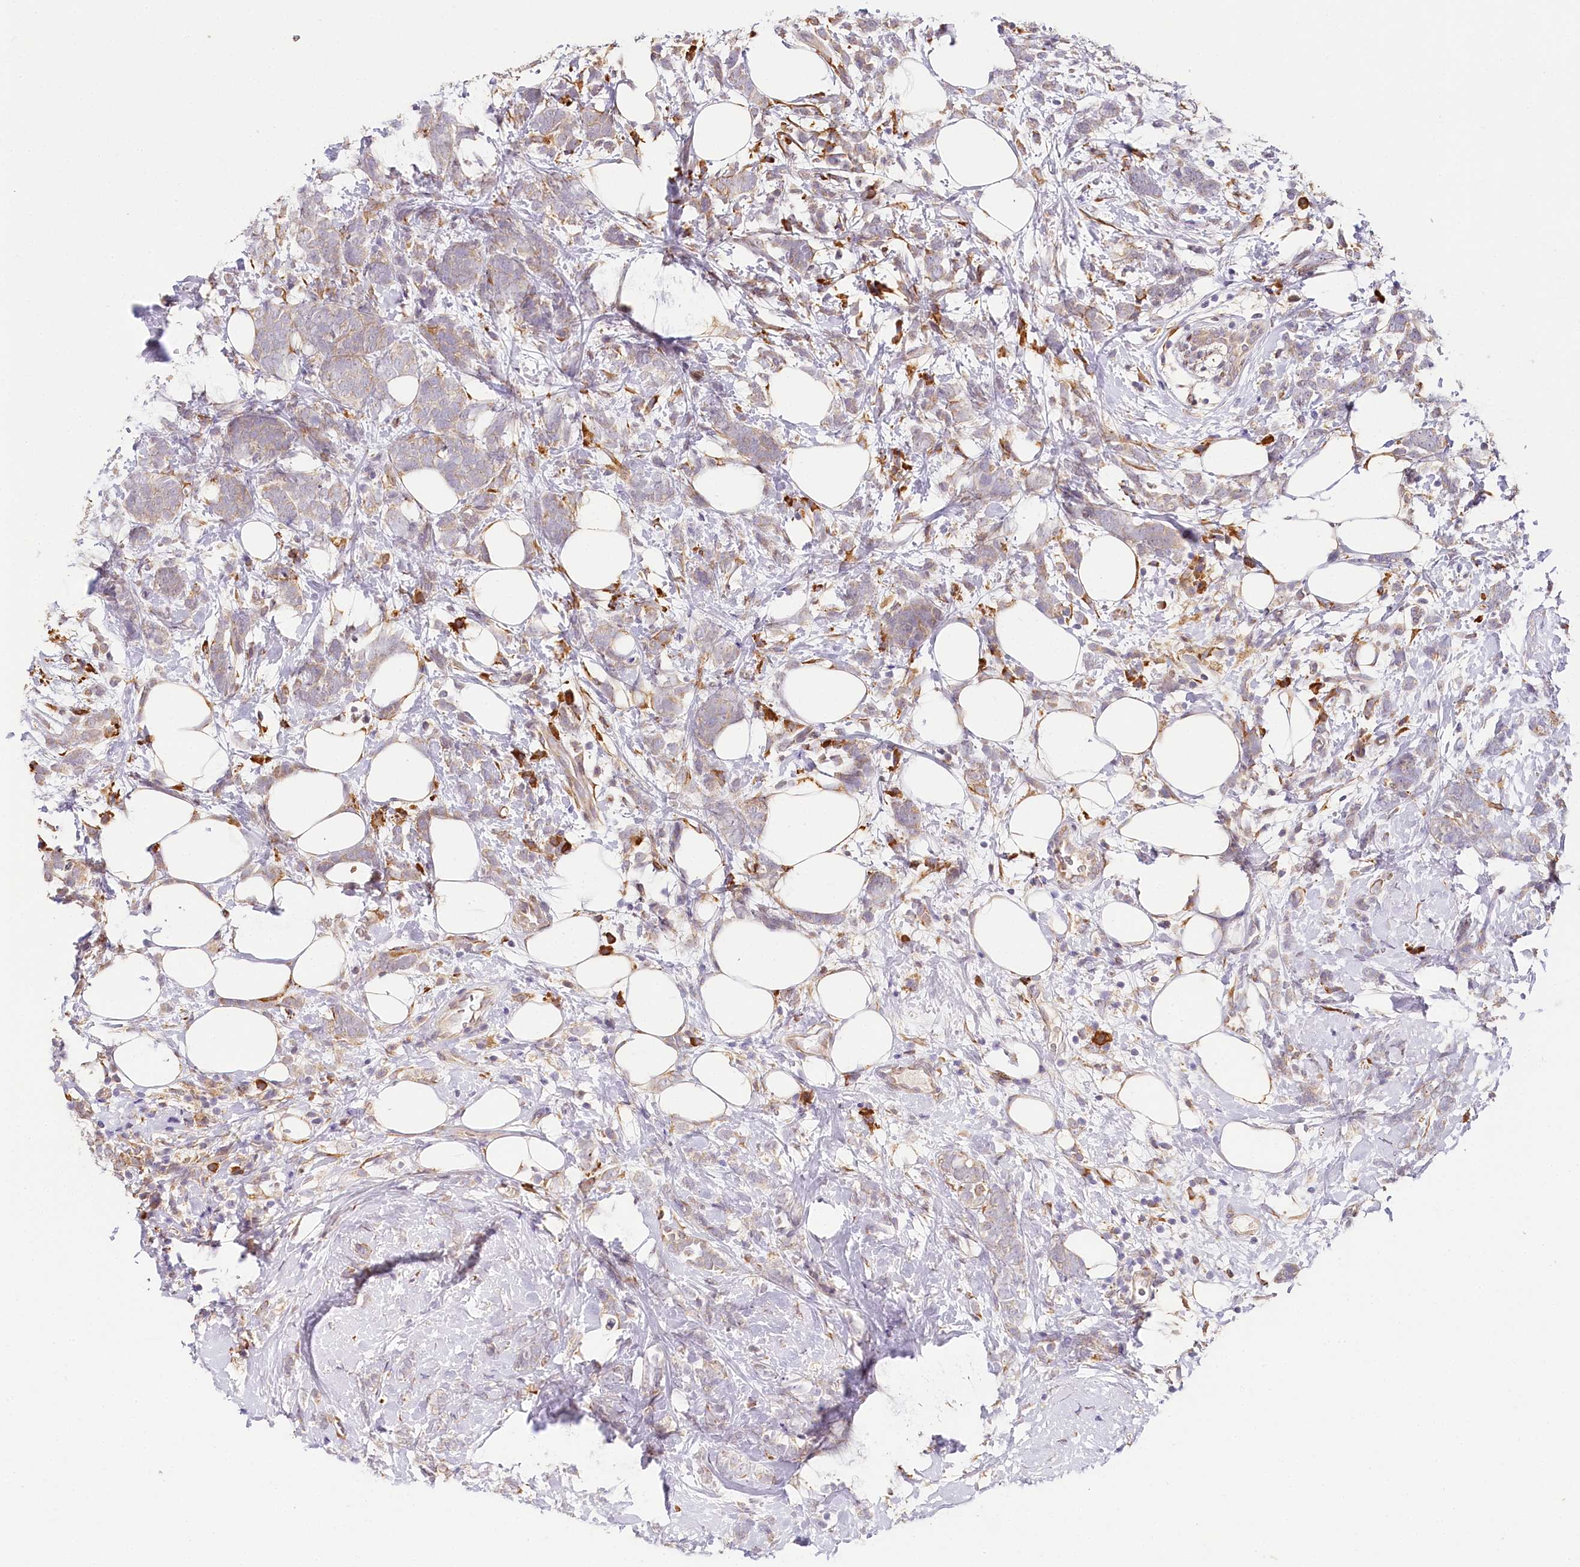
{"staining": {"intensity": "weak", "quantity": "<25%", "location": "cytoplasmic/membranous"}, "tissue": "breast cancer", "cell_type": "Tumor cells", "image_type": "cancer", "snomed": [{"axis": "morphology", "description": "Lobular carcinoma"}, {"axis": "topography", "description": "Breast"}], "caption": "High power microscopy histopathology image of an immunohistochemistry histopathology image of lobular carcinoma (breast), revealing no significant staining in tumor cells.", "gene": "VEGFA", "patient": {"sex": "female", "age": 58}}